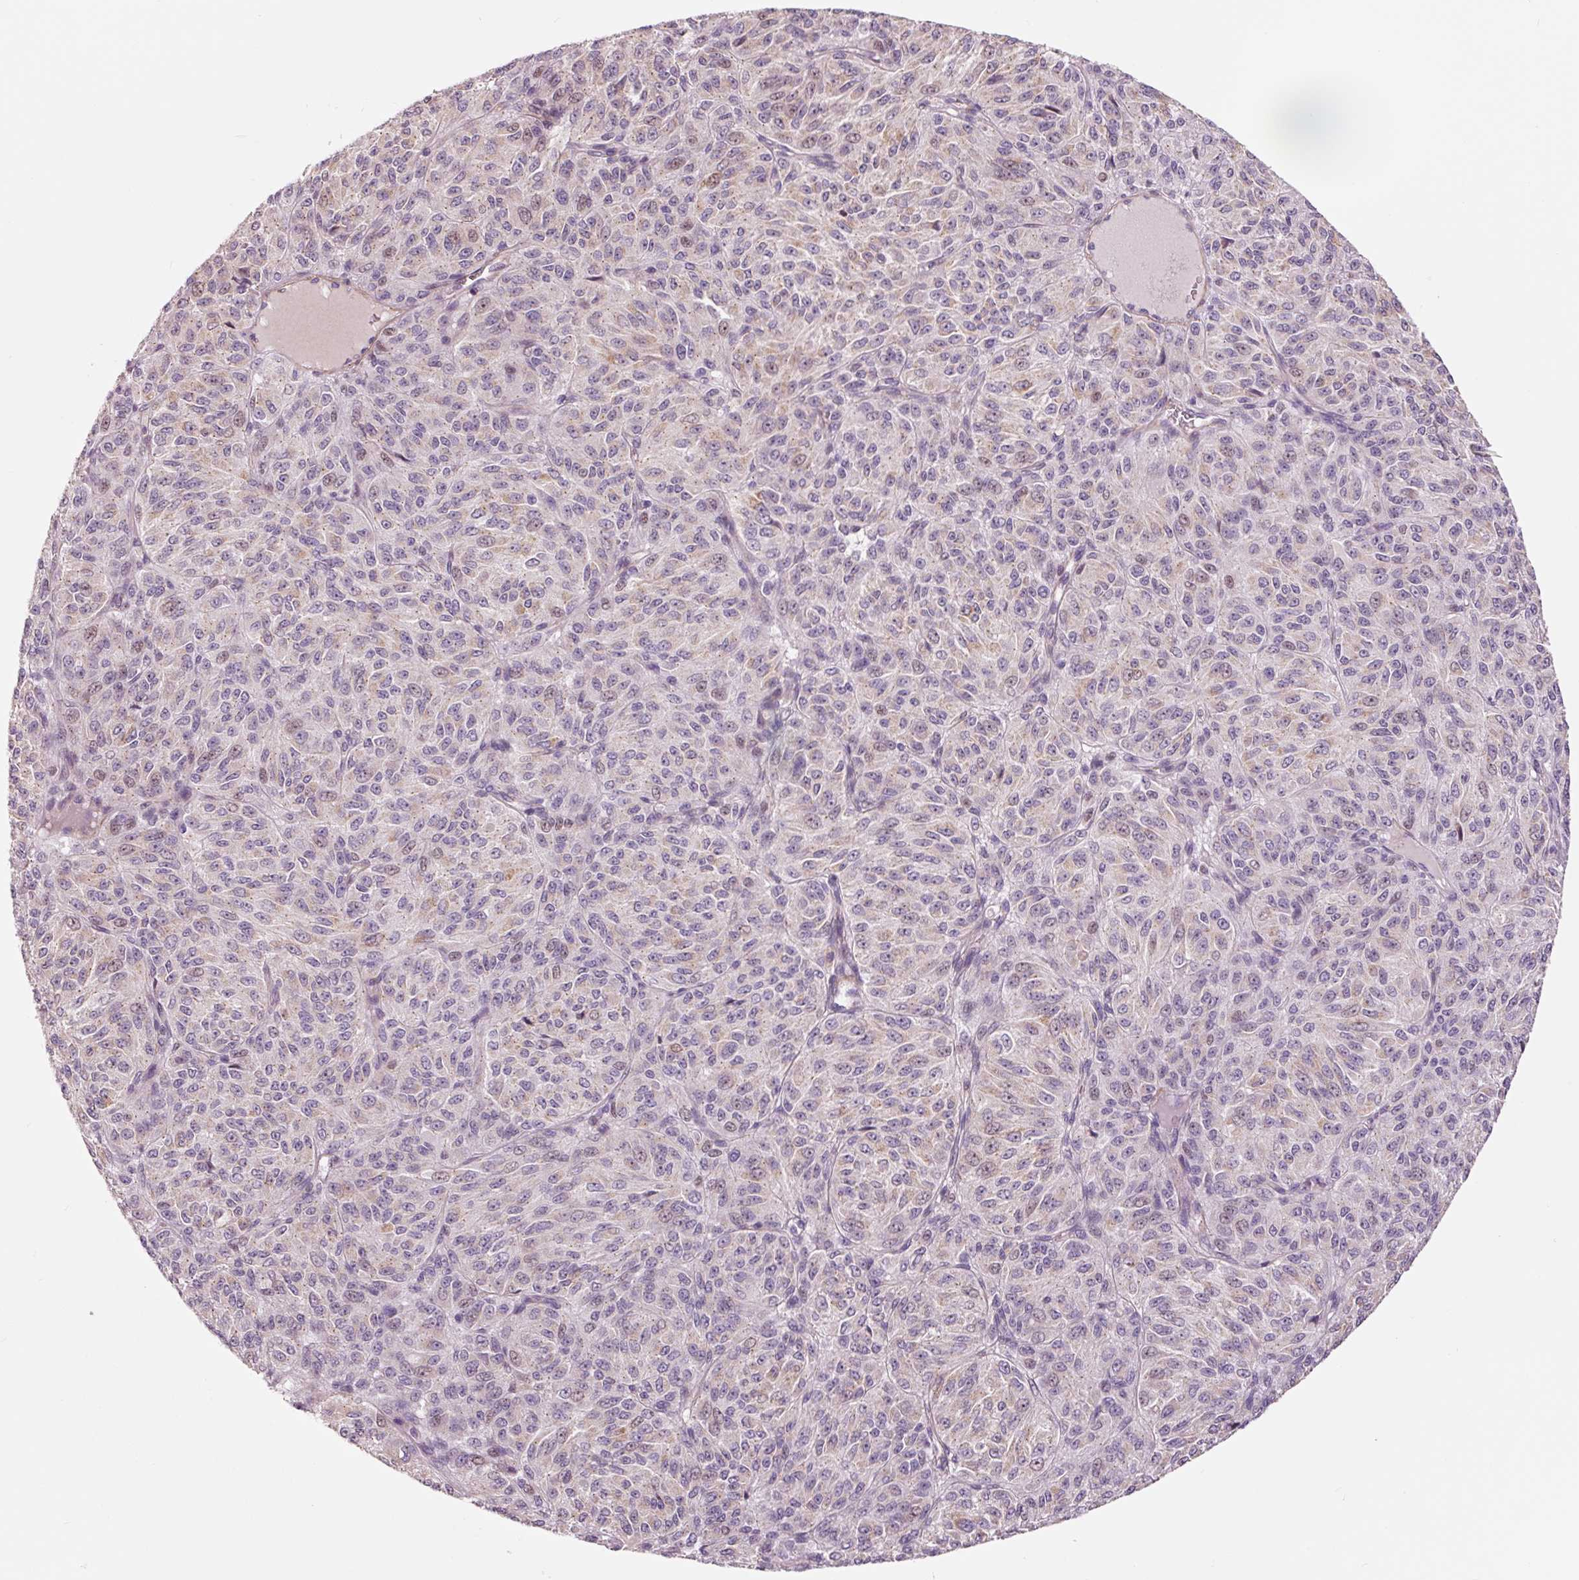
{"staining": {"intensity": "weak", "quantity": "<25%", "location": "nuclear"}, "tissue": "melanoma", "cell_type": "Tumor cells", "image_type": "cancer", "snomed": [{"axis": "morphology", "description": "Malignant melanoma, Metastatic site"}, {"axis": "topography", "description": "Brain"}], "caption": "A photomicrograph of melanoma stained for a protein reveals no brown staining in tumor cells.", "gene": "DAPP1", "patient": {"sex": "female", "age": 56}}